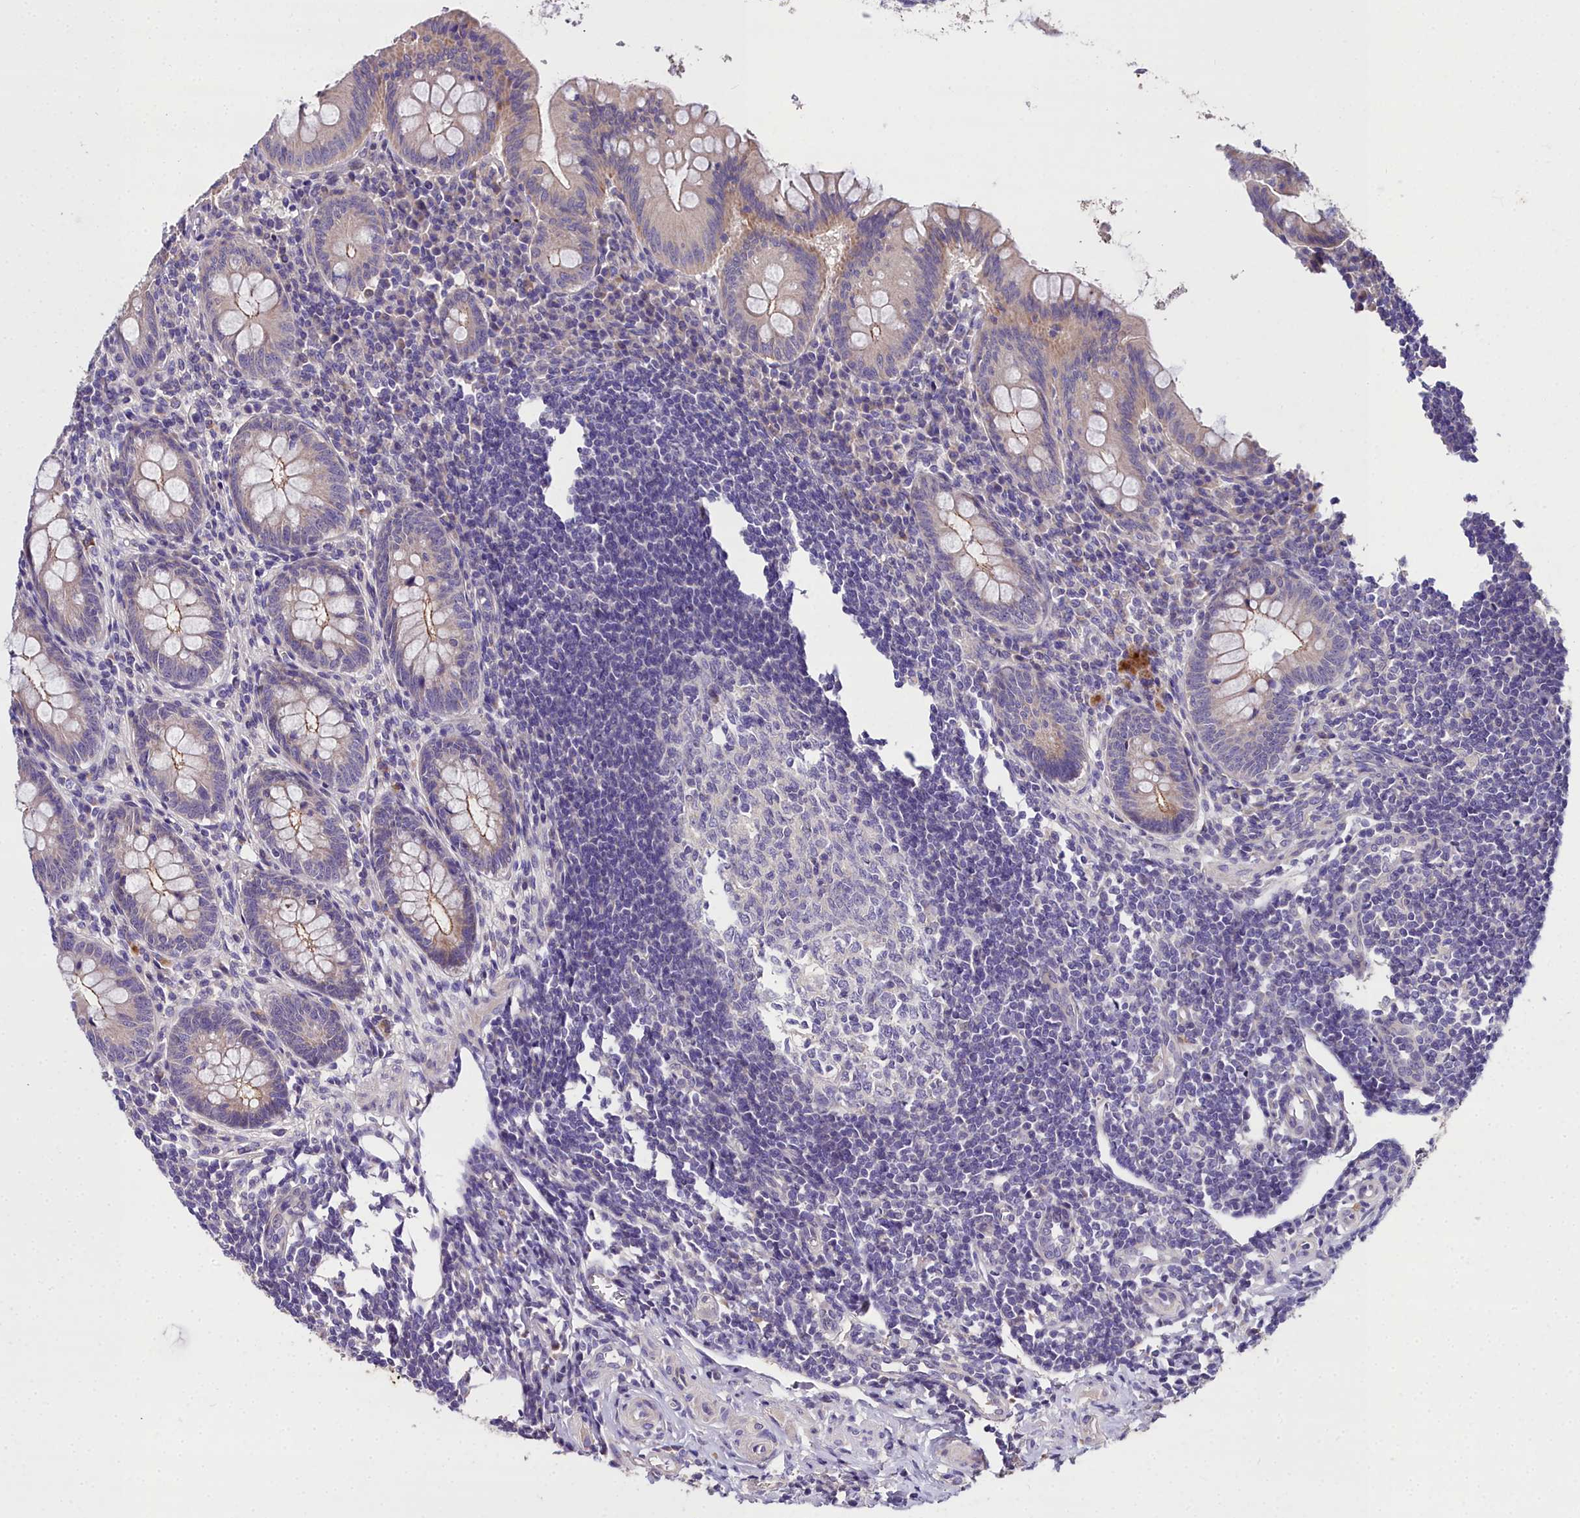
{"staining": {"intensity": "weak", "quantity": "25%-75%", "location": "cytoplasmic/membranous"}, "tissue": "appendix", "cell_type": "Glandular cells", "image_type": "normal", "snomed": [{"axis": "morphology", "description": "Normal tissue, NOS"}, {"axis": "topography", "description": "Appendix"}], "caption": "Appendix was stained to show a protein in brown. There is low levels of weak cytoplasmic/membranous expression in approximately 25%-75% of glandular cells. (Stains: DAB (3,3'-diaminobenzidine) in brown, nuclei in blue, Microscopy: brightfield microscopy at high magnification).", "gene": "NT5M", "patient": {"sex": "female", "age": 33}}